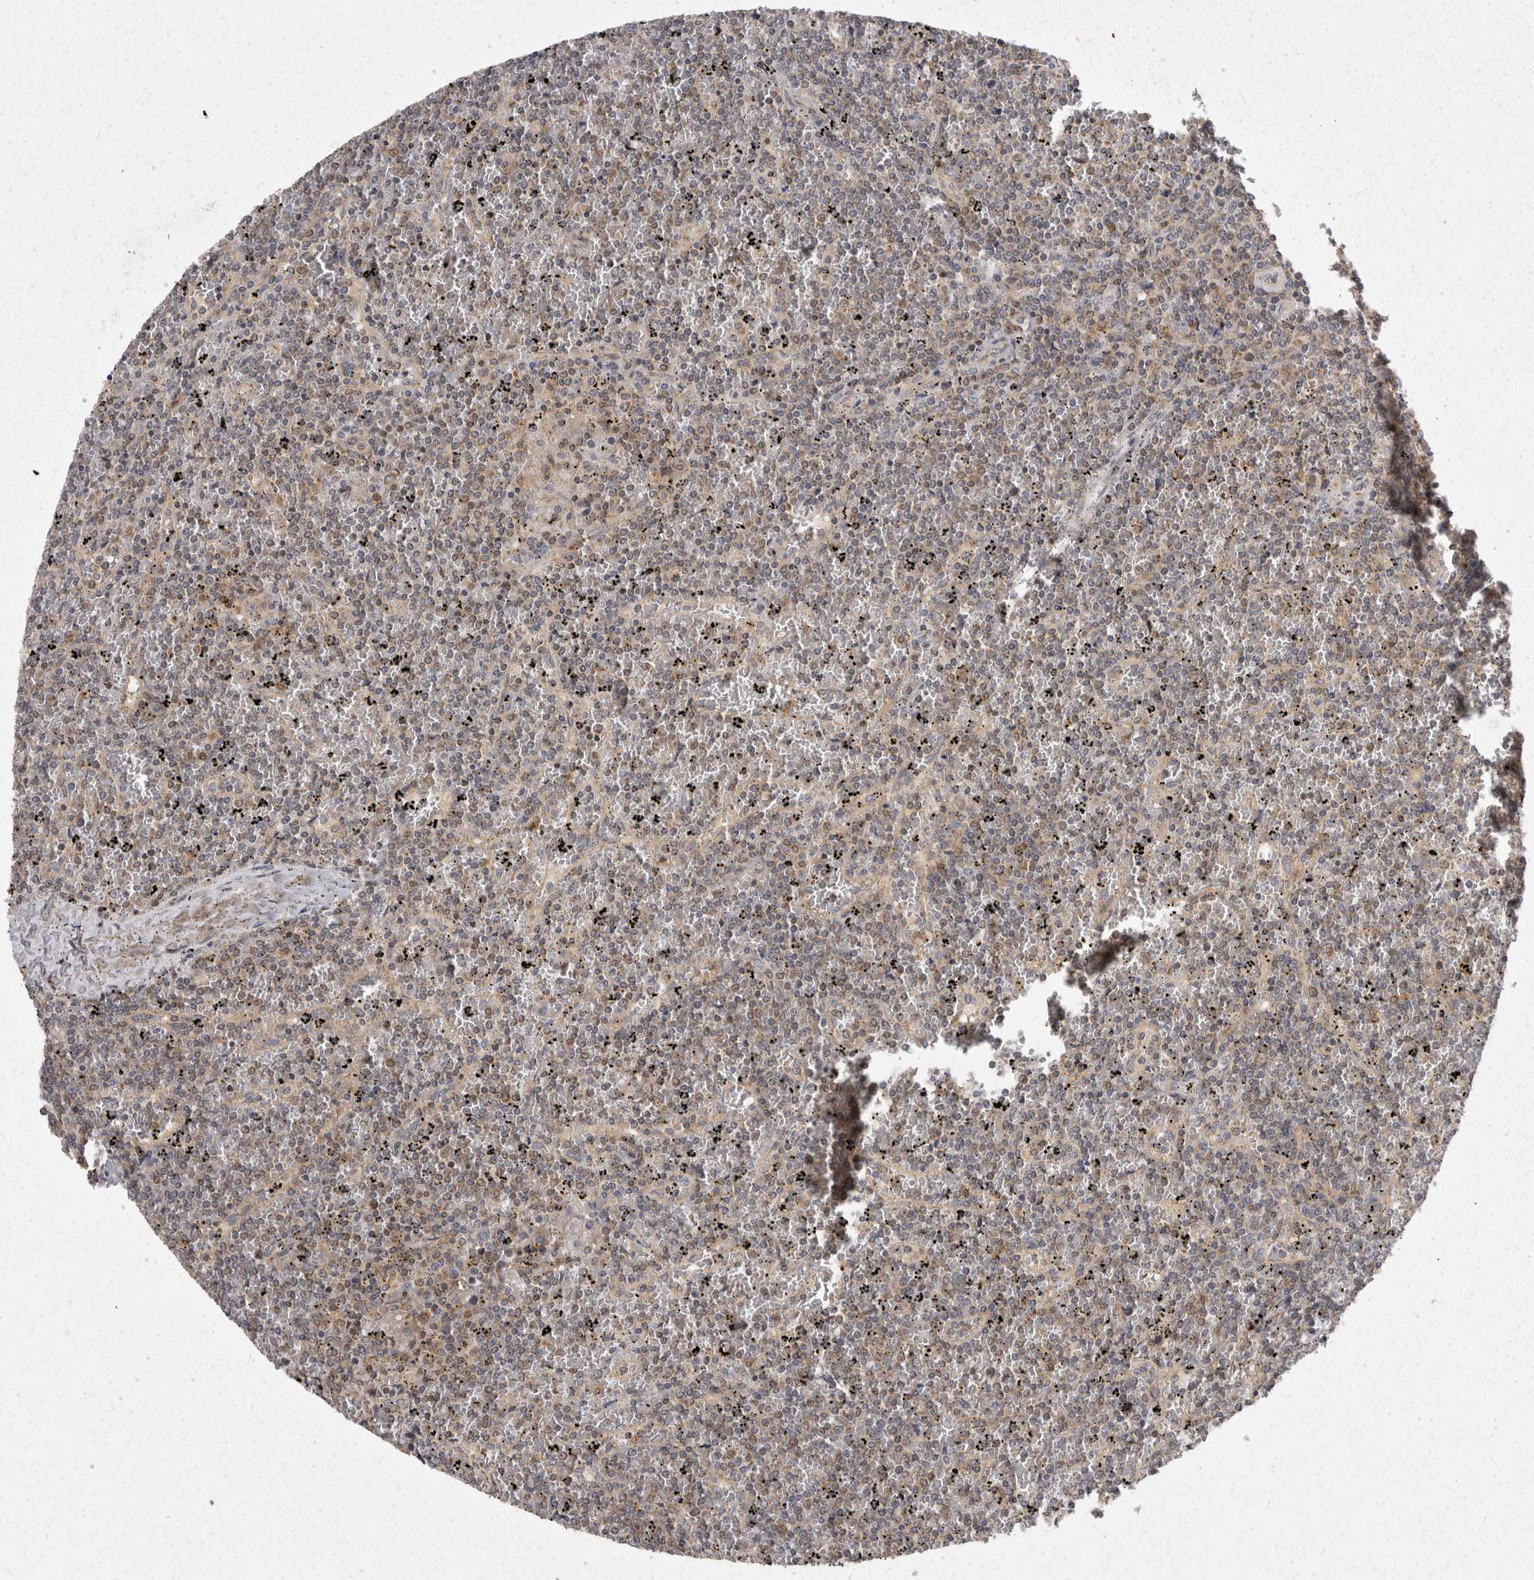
{"staining": {"intensity": "weak", "quantity": "25%-75%", "location": "cytoplasmic/membranous"}, "tissue": "lymphoma", "cell_type": "Tumor cells", "image_type": "cancer", "snomed": [{"axis": "morphology", "description": "Malignant lymphoma, non-Hodgkin's type, Low grade"}, {"axis": "topography", "description": "Spleen"}], "caption": "Human lymphoma stained with a protein marker demonstrates weak staining in tumor cells.", "gene": "ACAT2", "patient": {"sex": "female", "age": 19}}